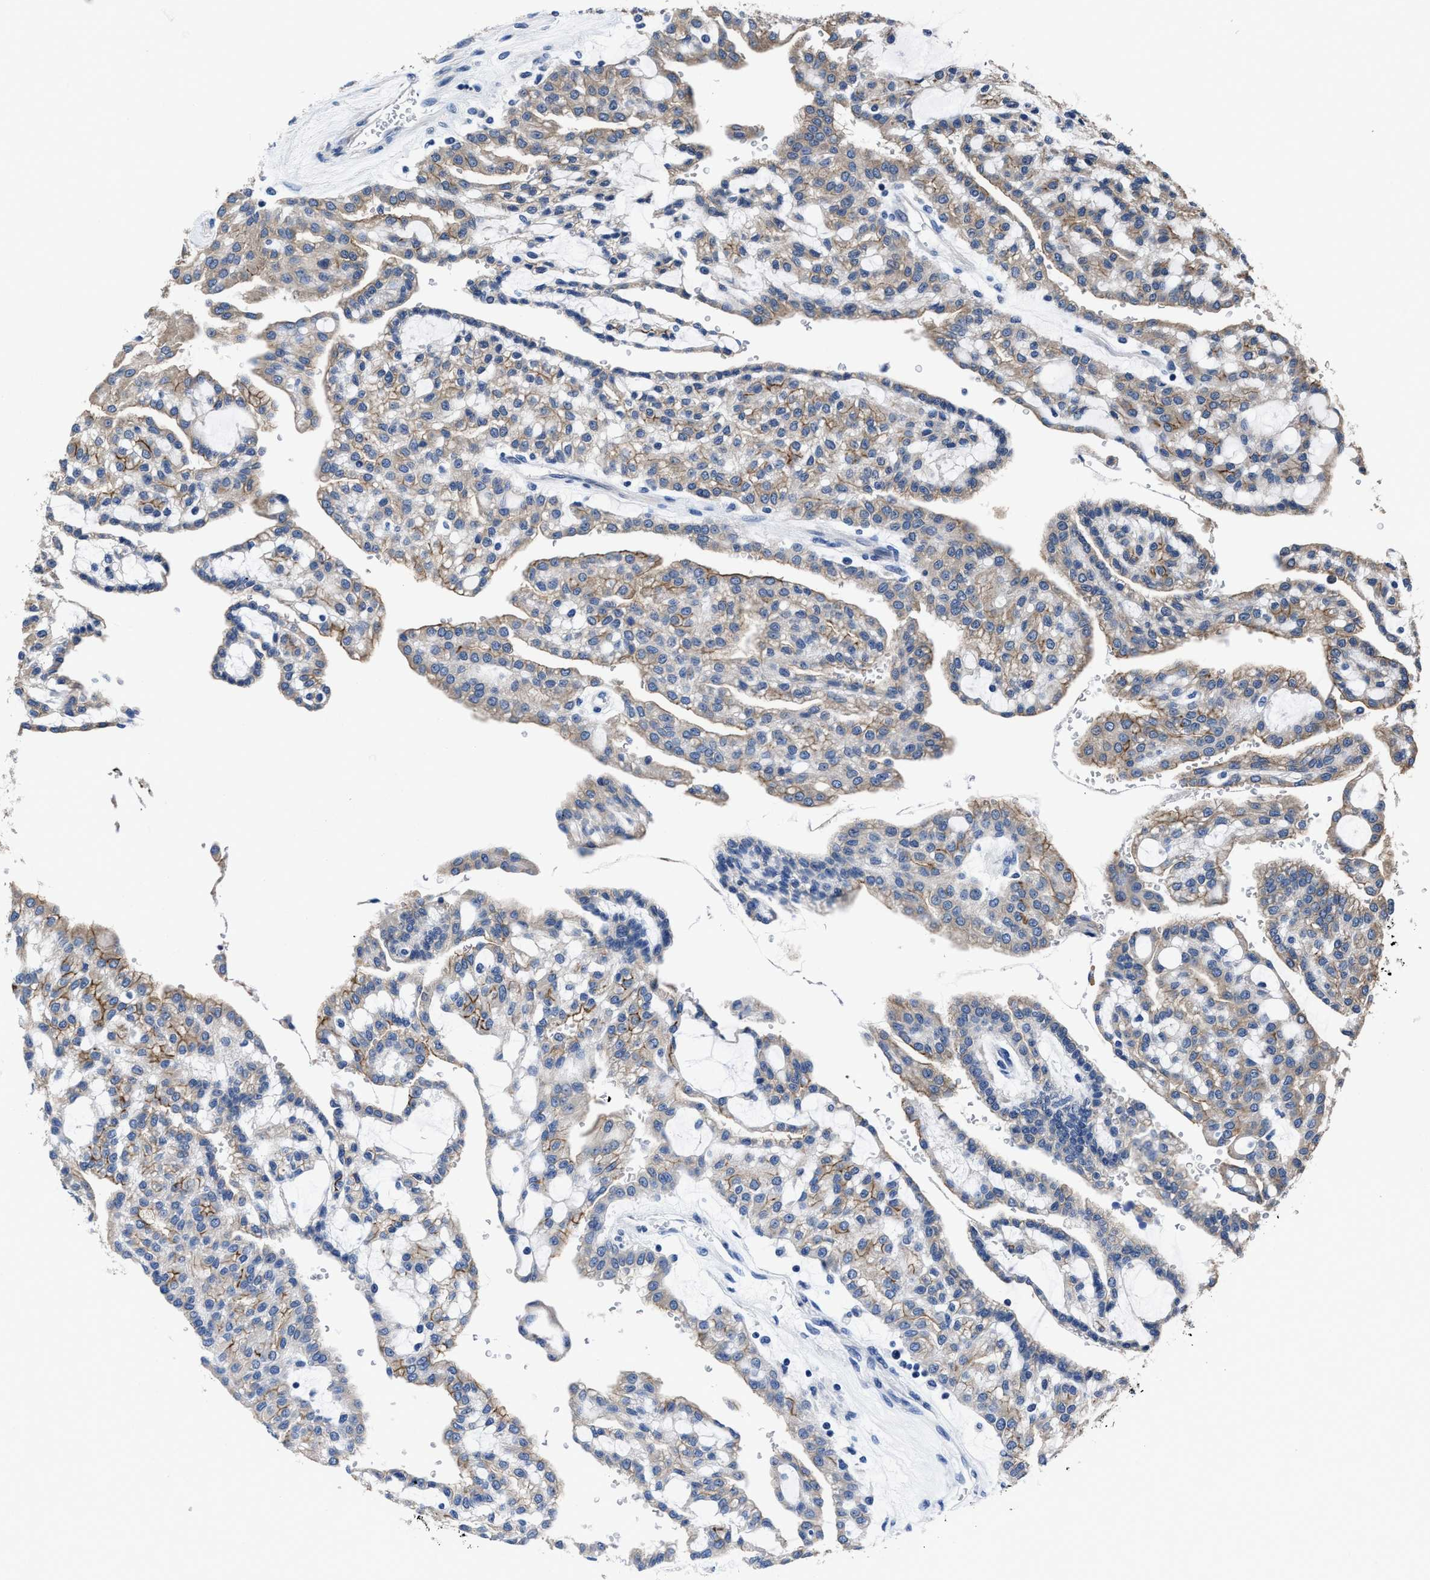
{"staining": {"intensity": "weak", "quantity": "25%-75%", "location": "cytoplasmic/membranous"}, "tissue": "renal cancer", "cell_type": "Tumor cells", "image_type": "cancer", "snomed": [{"axis": "morphology", "description": "Adenocarcinoma, NOS"}, {"axis": "topography", "description": "Kidney"}], "caption": "Immunohistochemistry histopathology image of neoplastic tissue: renal cancer stained using immunohistochemistry (IHC) shows low levels of weak protein expression localized specifically in the cytoplasmic/membranous of tumor cells, appearing as a cytoplasmic/membranous brown color.", "gene": "HOOK1", "patient": {"sex": "male", "age": 63}}